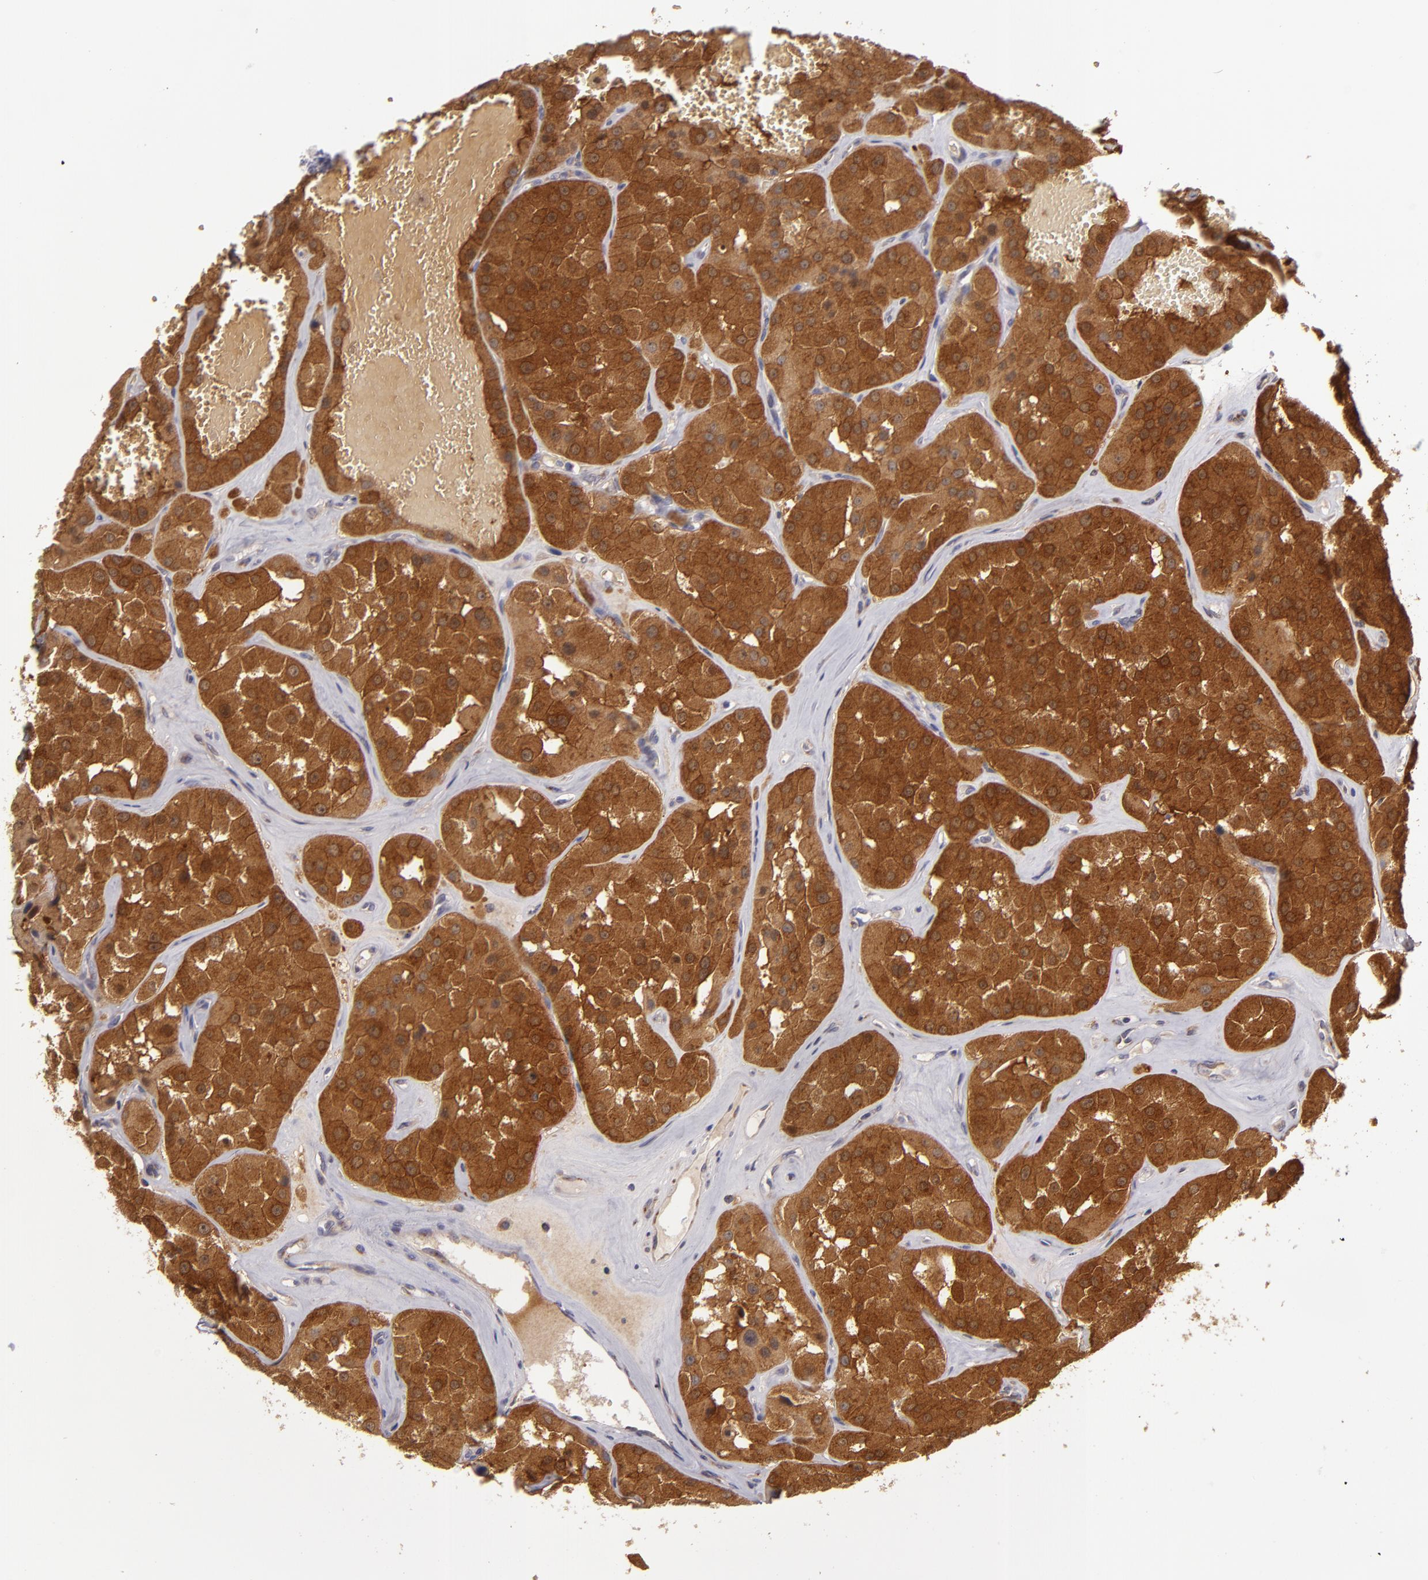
{"staining": {"intensity": "strong", "quantity": ">75%", "location": "cytoplasmic/membranous"}, "tissue": "renal cancer", "cell_type": "Tumor cells", "image_type": "cancer", "snomed": [{"axis": "morphology", "description": "Adenocarcinoma, uncertain malignant potential"}, {"axis": "topography", "description": "Kidney"}], "caption": "Renal adenocarcinoma,  uncertain malignant potential tissue demonstrates strong cytoplasmic/membranous staining in approximately >75% of tumor cells", "gene": "SH2D4A", "patient": {"sex": "male", "age": 63}}